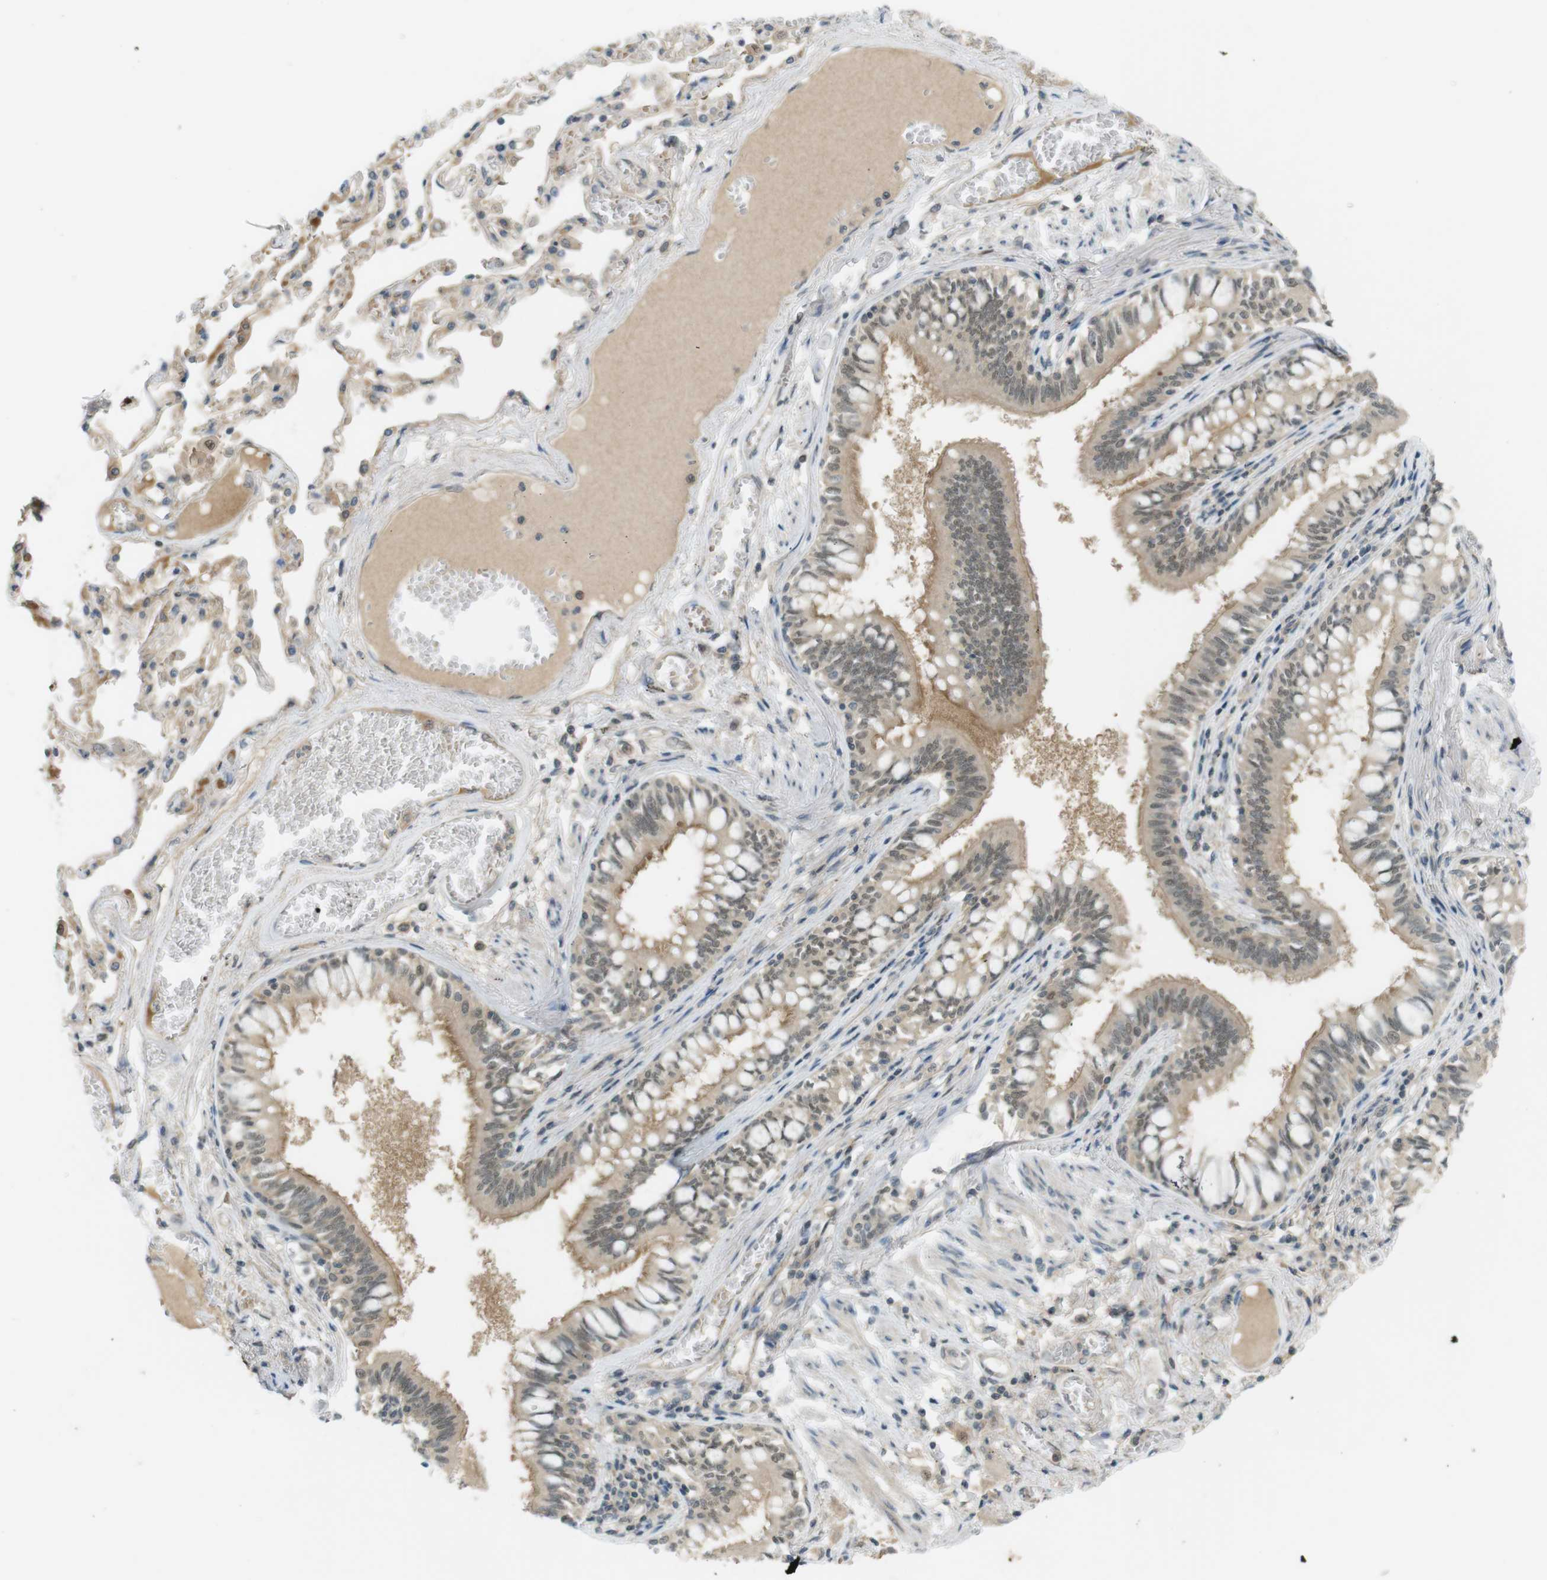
{"staining": {"intensity": "moderate", "quantity": "25%-75%", "location": "cytoplasmic/membranous"}, "tissue": "bronchus", "cell_type": "Respiratory epithelial cells", "image_type": "normal", "snomed": [{"axis": "morphology", "description": "Normal tissue, NOS"}, {"axis": "morphology", "description": "Inflammation, NOS"}, {"axis": "topography", "description": "Cartilage tissue"}, {"axis": "topography", "description": "Lung"}], "caption": "Brown immunohistochemical staining in normal human bronchus shows moderate cytoplasmic/membranous staining in approximately 25%-75% of respiratory epithelial cells.", "gene": "ZDHHC20", "patient": {"sex": "male", "age": 71}}